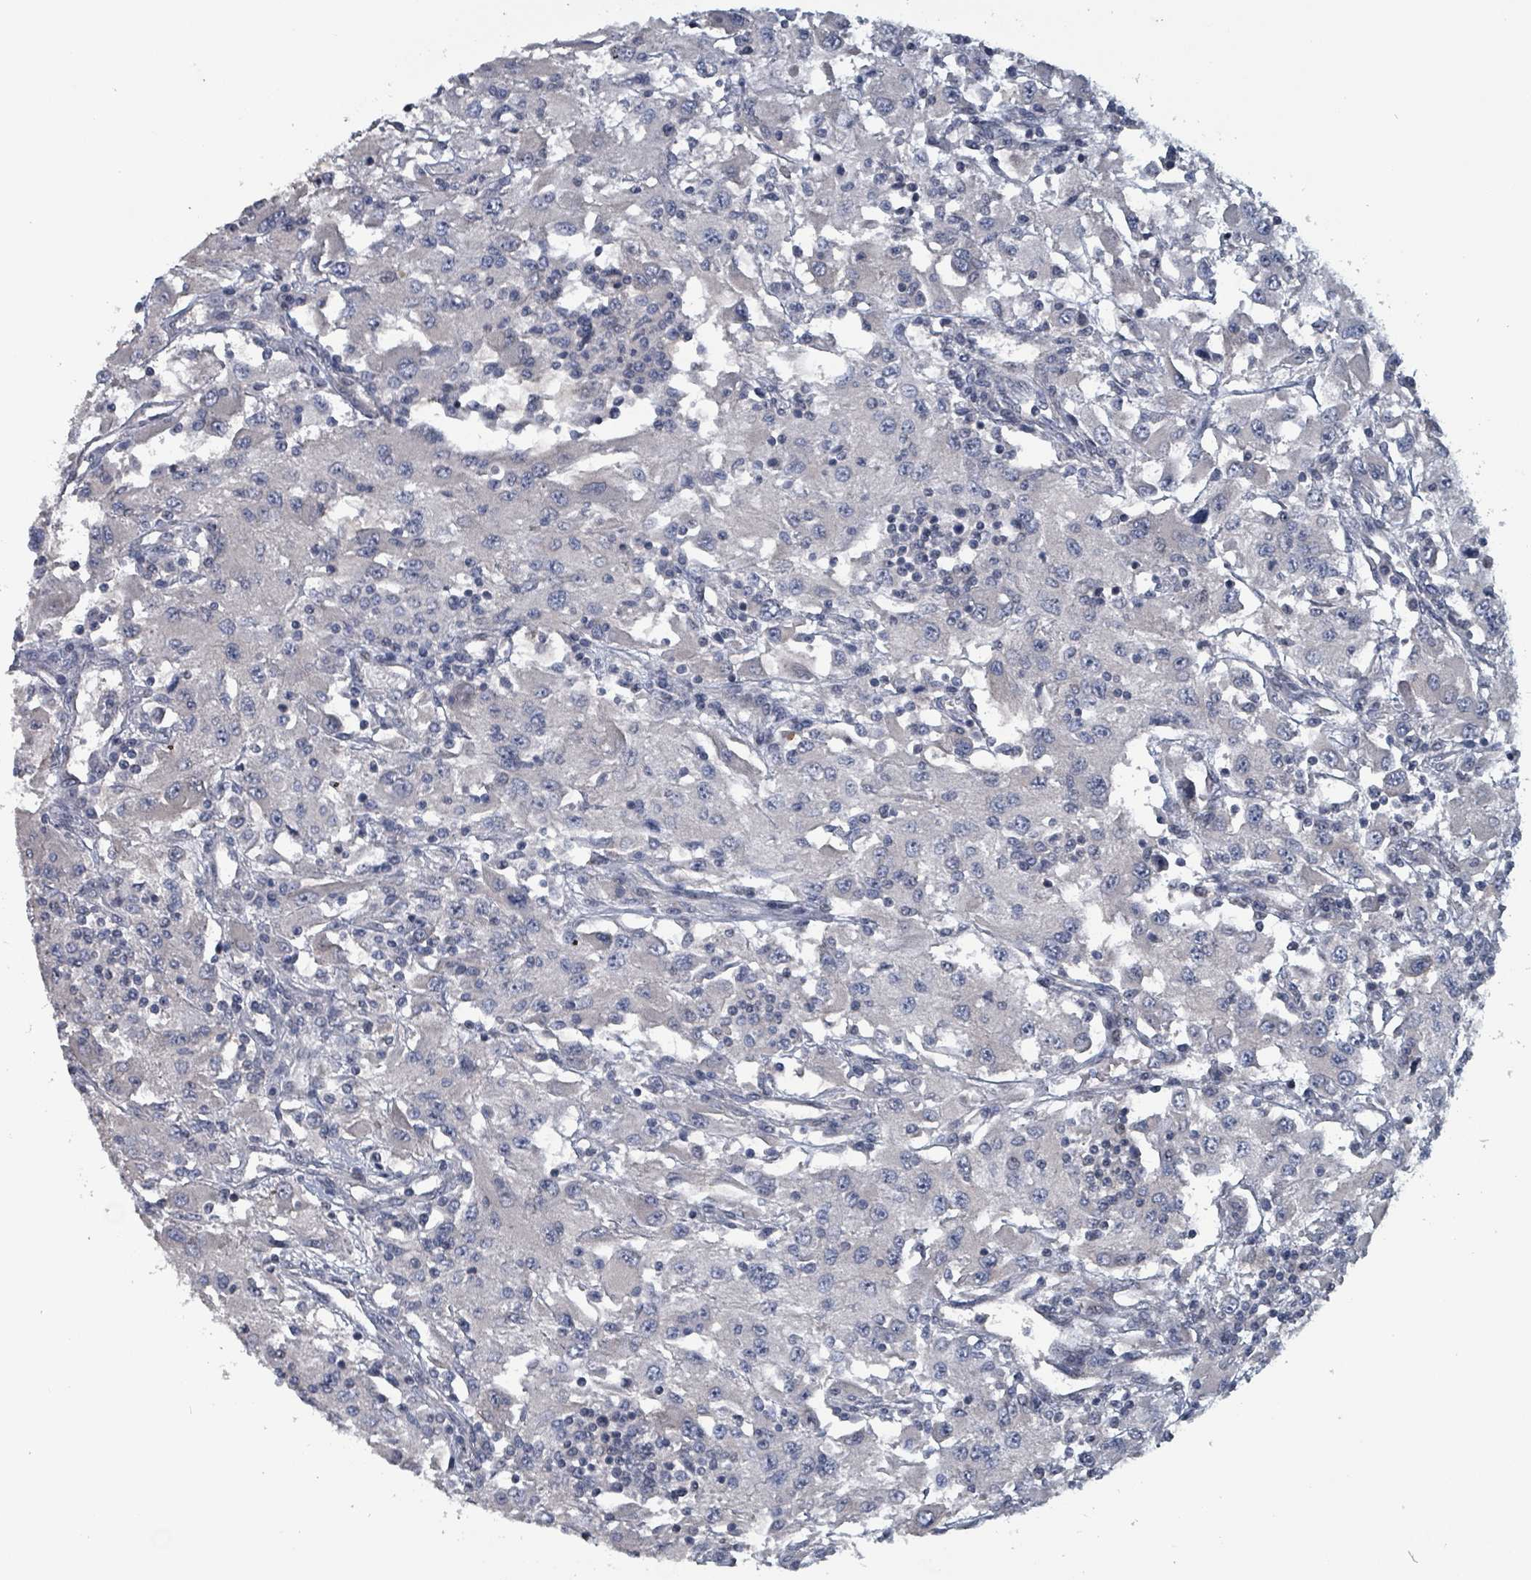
{"staining": {"intensity": "negative", "quantity": "none", "location": "none"}, "tissue": "renal cancer", "cell_type": "Tumor cells", "image_type": "cancer", "snomed": [{"axis": "morphology", "description": "Adenocarcinoma, NOS"}, {"axis": "topography", "description": "Kidney"}], "caption": "Tumor cells are negative for protein expression in human renal cancer (adenocarcinoma).", "gene": "BIVM", "patient": {"sex": "female", "age": 67}}